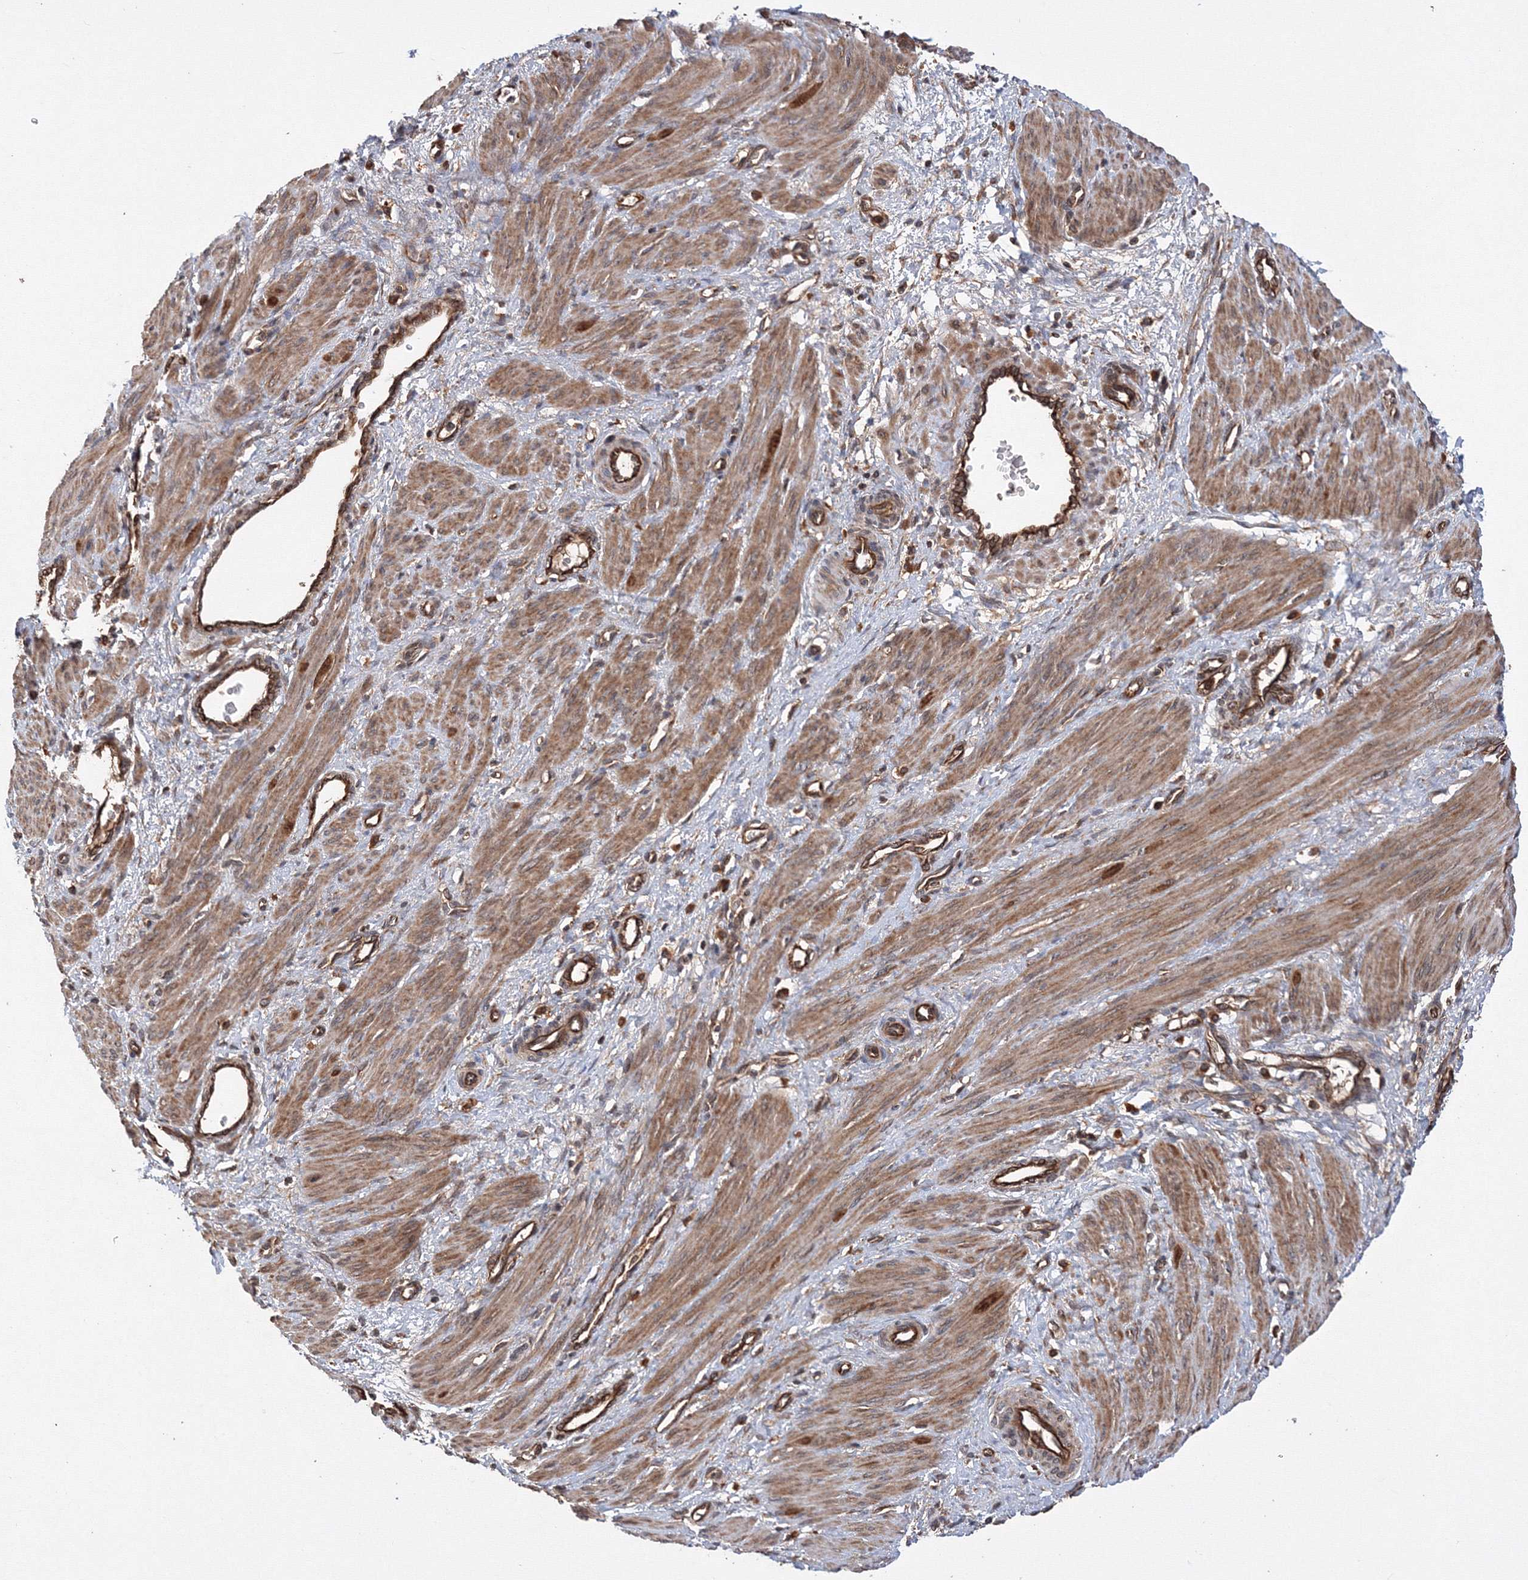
{"staining": {"intensity": "moderate", "quantity": ">75%", "location": "cytoplasmic/membranous"}, "tissue": "smooth muscle", "cell_type": "Smooth muscle cells", "image_type": "normal", "snomed": [{"axis": "morphology", "description": "Normal tissue, NOS"}, {"axis": "topography", "description": "Endometrium"}], "caption": "DAB (3,3'-diaminobenzidine) immunohistochemical staining of unremarkable human smooth muscle shows moderate cytoplasmic/membranous protein expression in approximately >75% of smooth muscle cells.", "gene": "ATG3", "patient": {"sex": "female", "age": 33}}